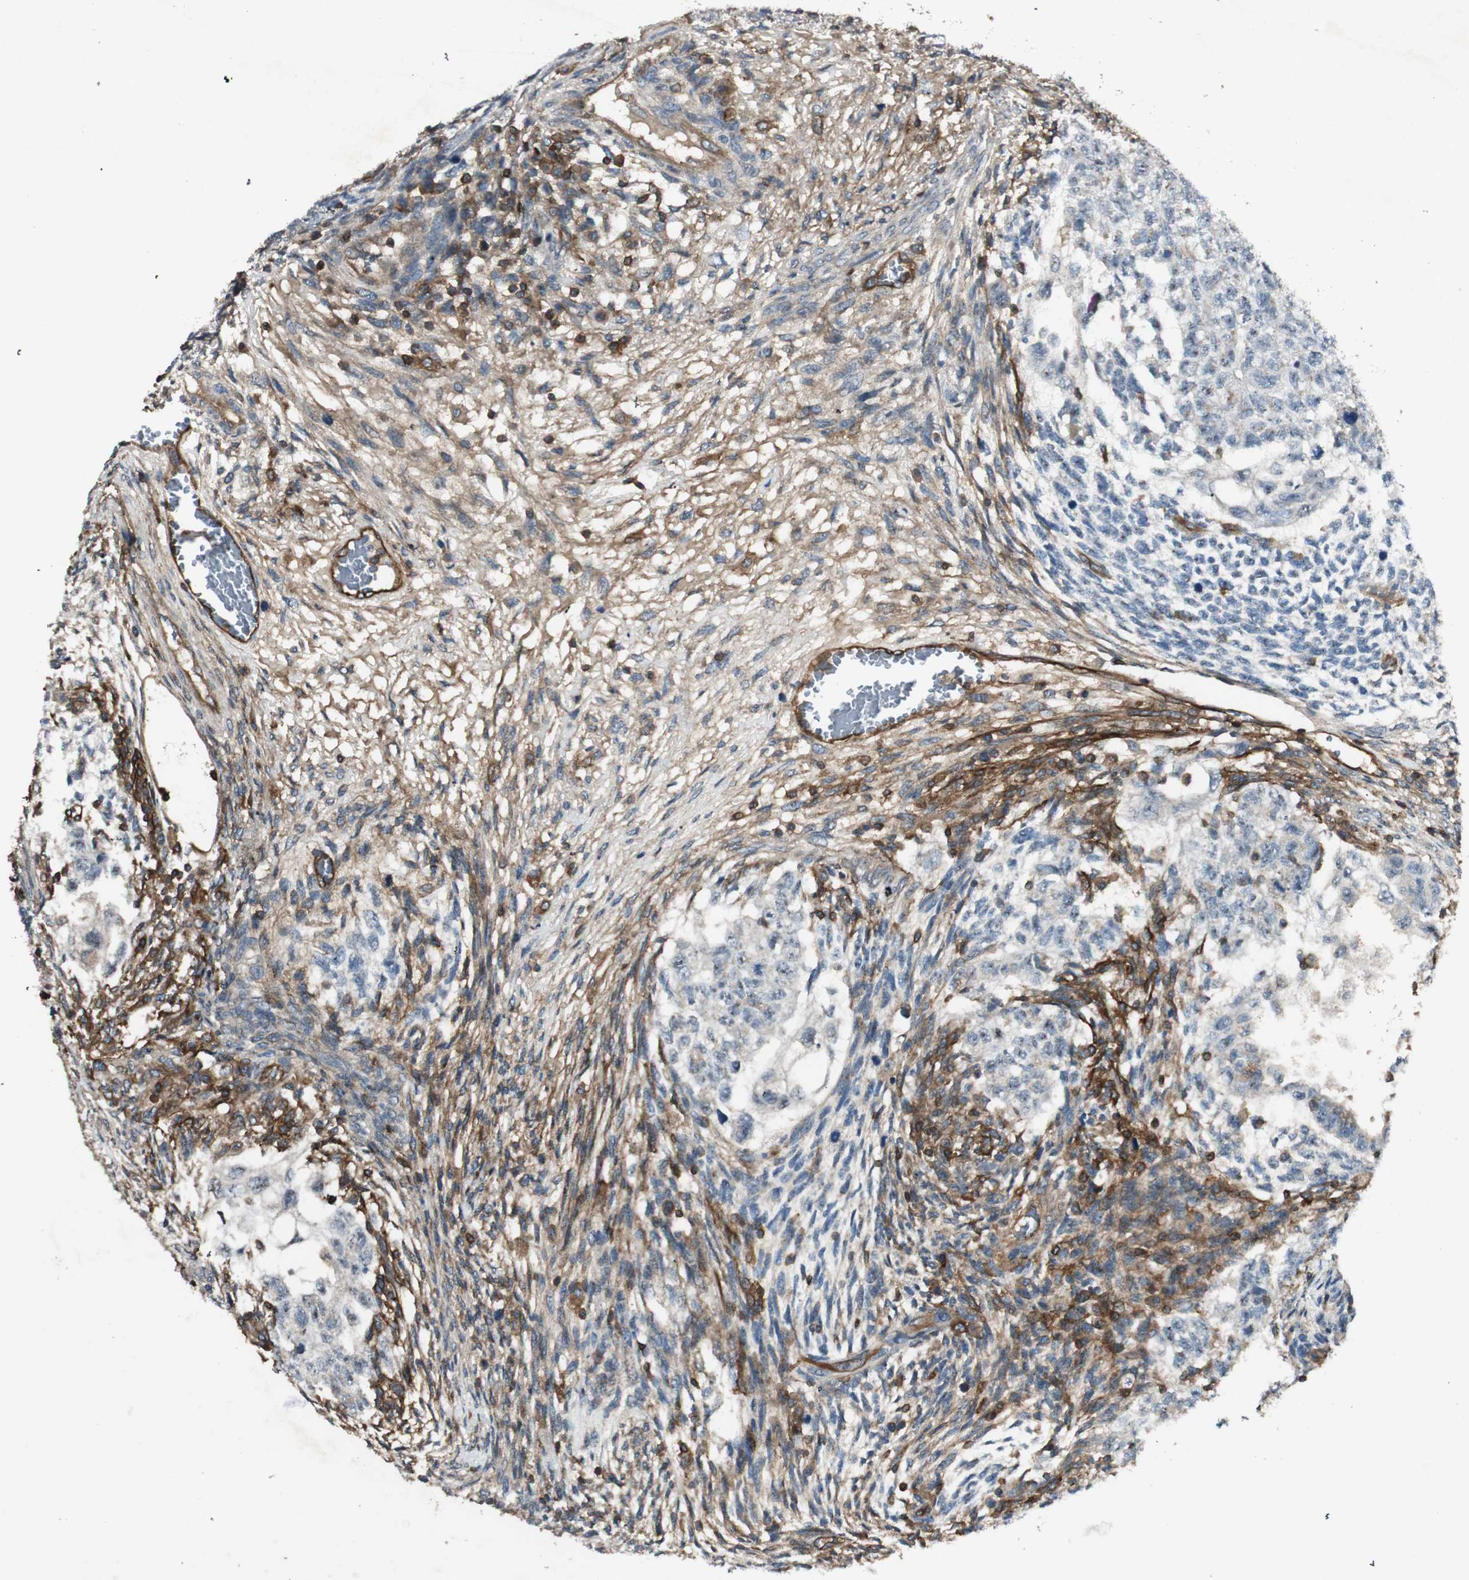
{"staining": {"intensity": "negative", "quantity": "none", "location": "none"}, "tissue": "testis cancer", "cell_type": "Tumor cells", "image_type": "cancer", "snomed": [{"axis": "morphology", "description": "Normal tissue, NOS"}, {"axis": "morphology", "description": "Carcinoma, Embryonal, NOS"}, {"axis": "topography", "description": "Testis"}], "caption": "This is an immunohistochemistry histopathology image of testis cancer (embryonal carcinoma). There is no positivity in tumor cells.", "gene": "BTN3A3", "patient": {"sex": "male", "age": 36}}